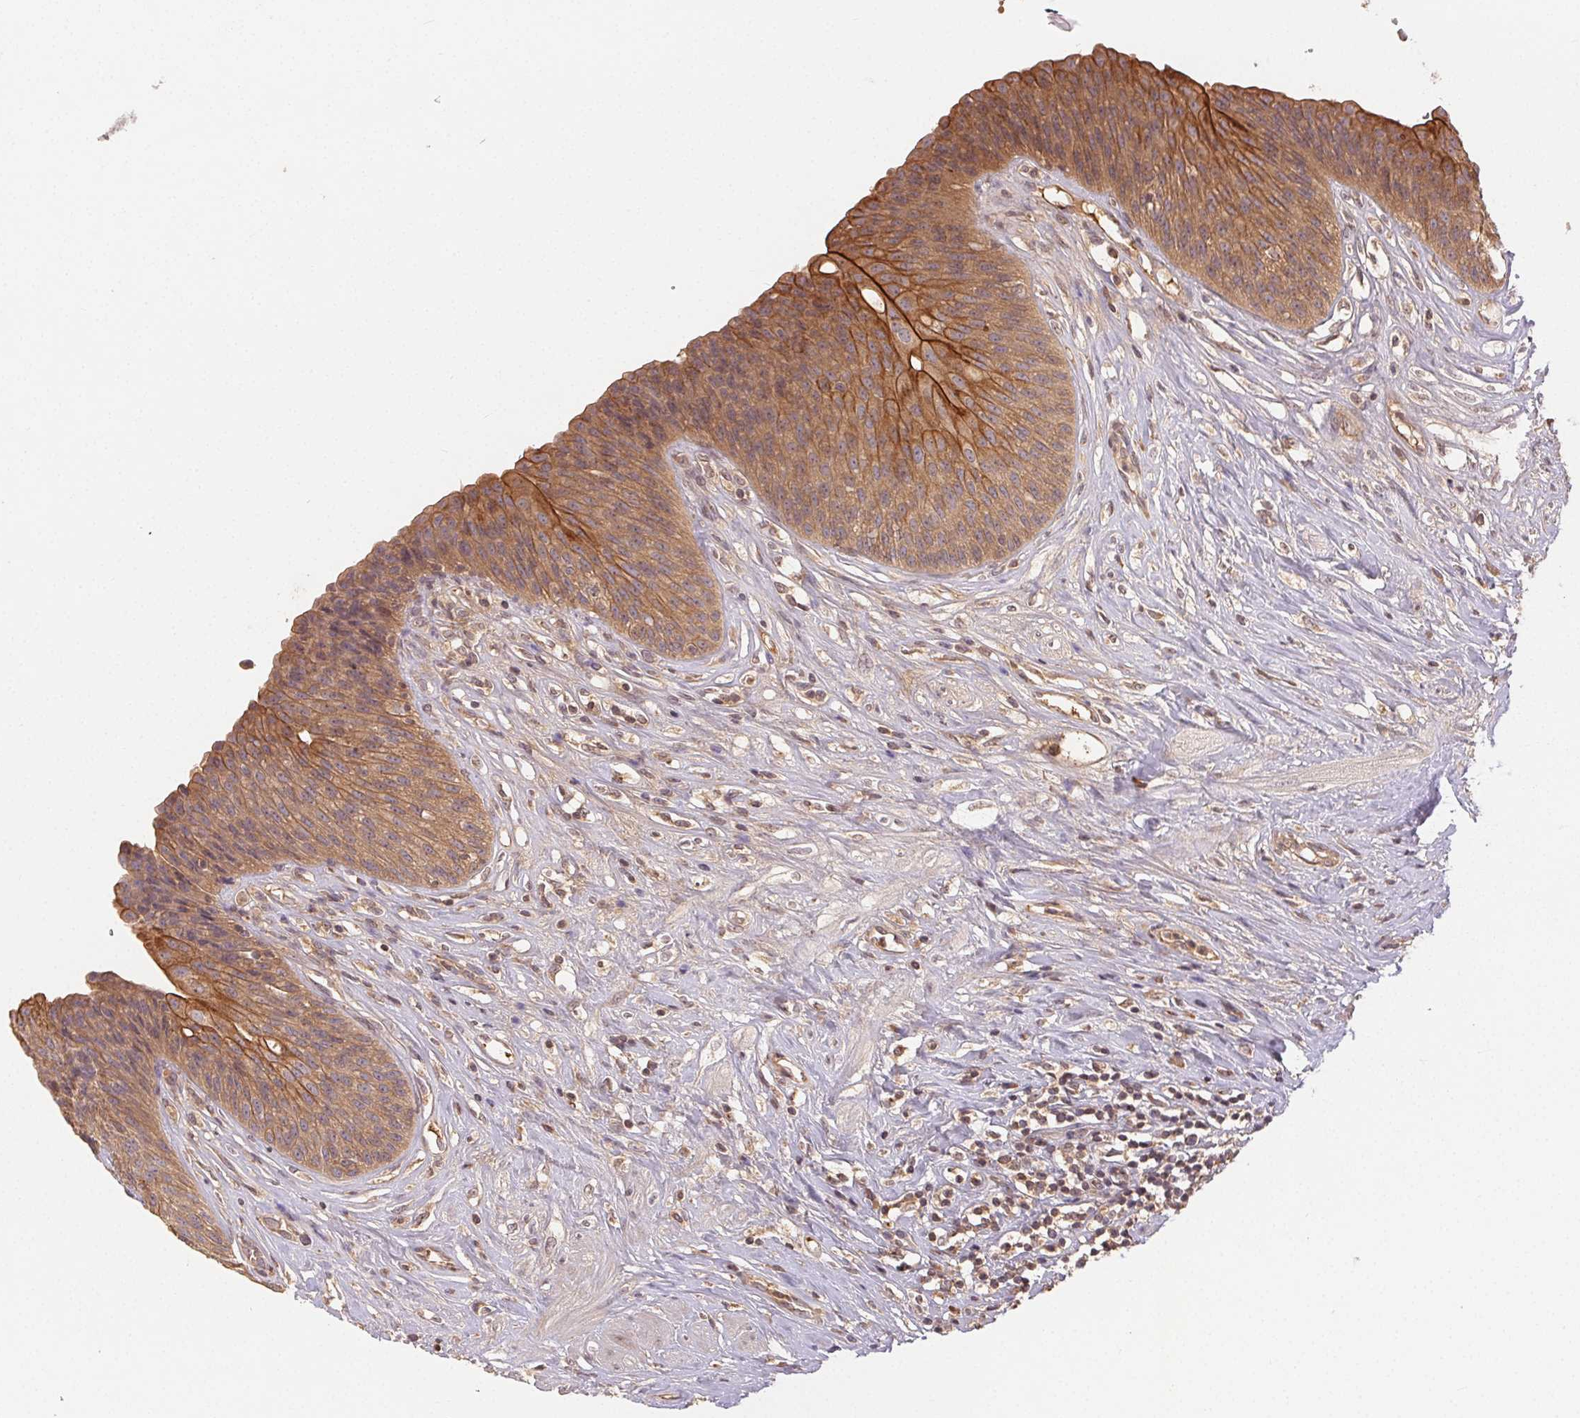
{"staining": {"intensity": "strong", "quantity": "25%-75%", "location": "cytoplasmic/membranous"}, "tissue": "urinary bladder", "cell_type": "Urothelial cells", "image_type": "normal", "snomed": [{"axis": "morphology", "description": "Normal tissue, NOS"}, {"axis": "topography", "description": "Urinary bladder"}], "caption": "Immunohistochemical staining of normal human urinary bladder shows strong cytoplasmic/membranous protein positivity in approximately 25%-75% of urothelial cells.", "gene": "MAPKAPK2", "patient": {"sex": "female", "age": 56}}